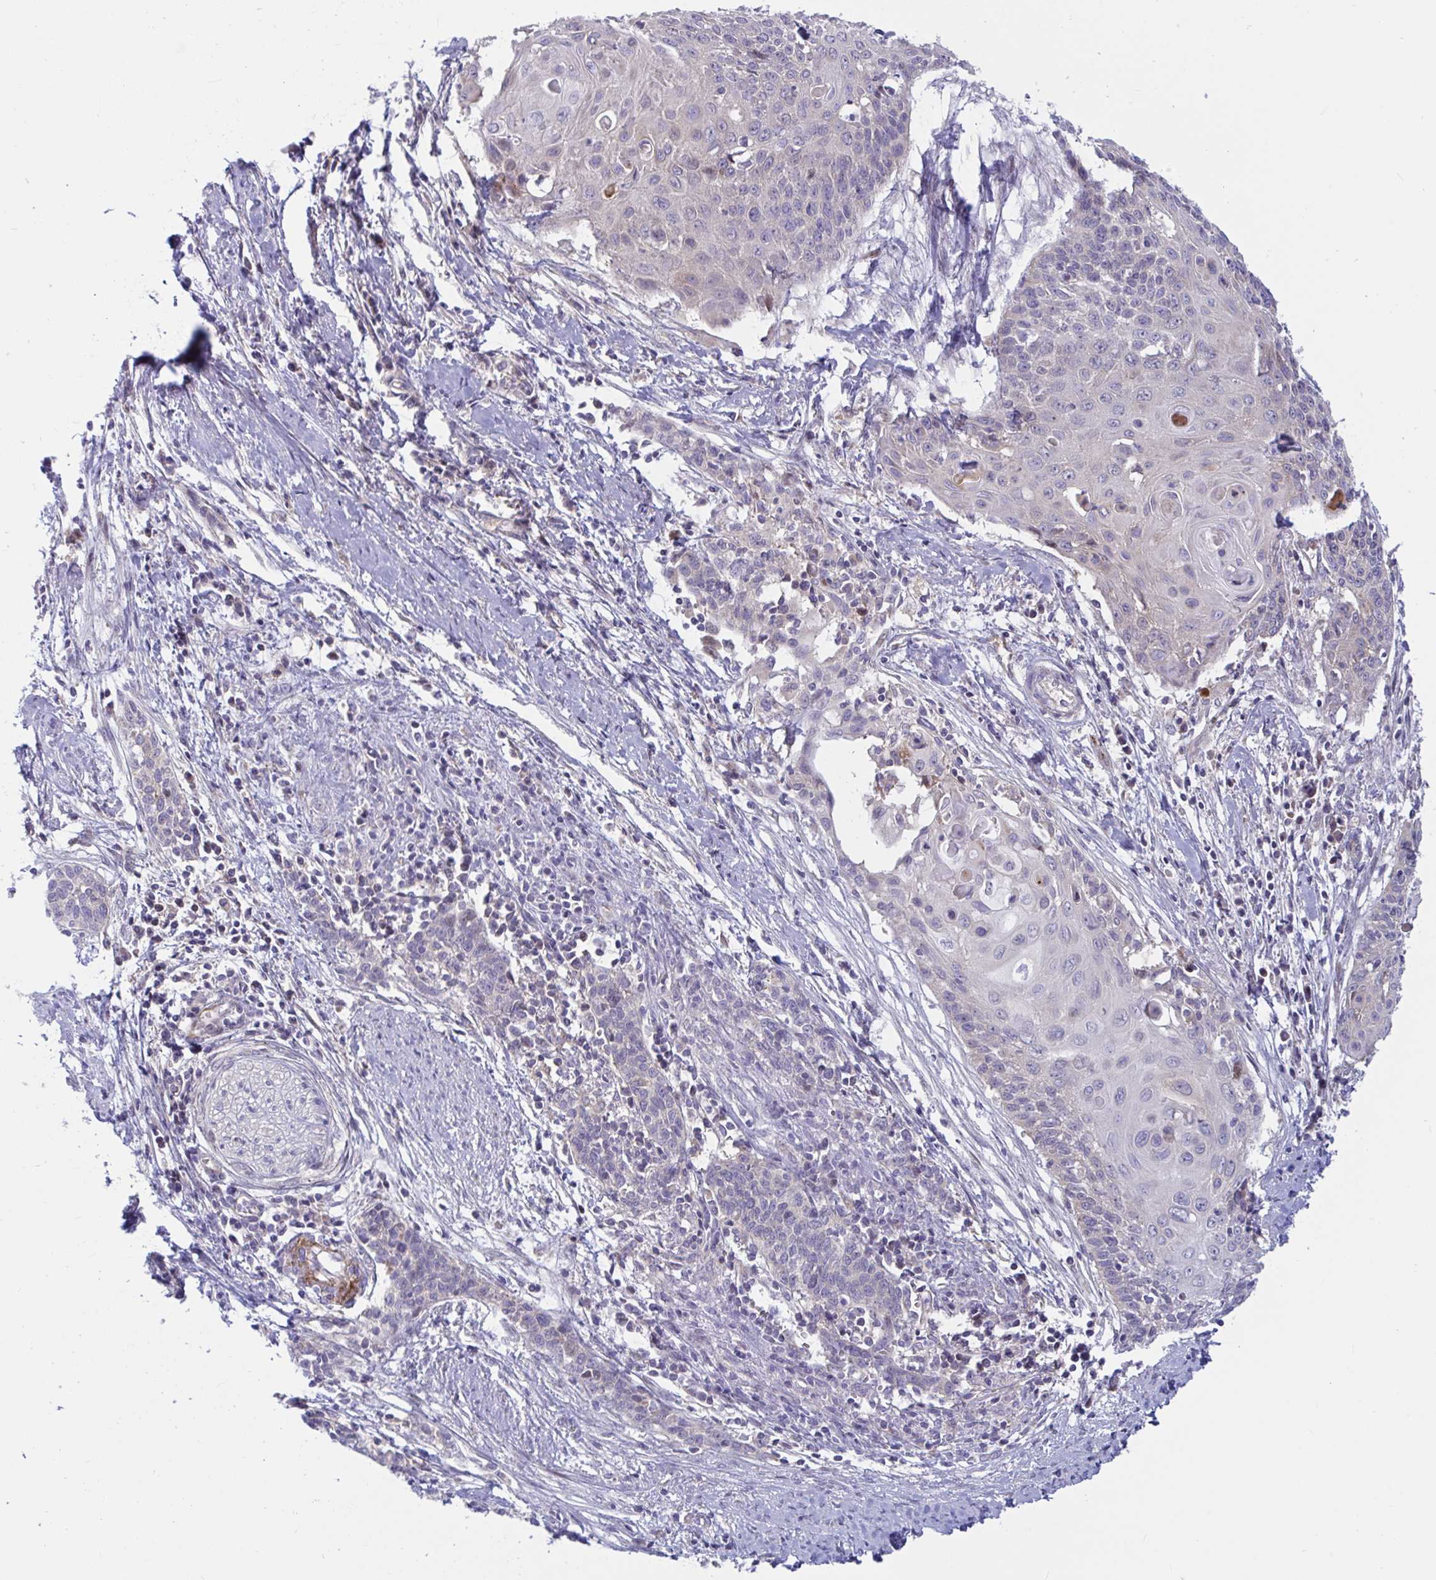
{"staining": {"intensity": "negative", "quantity": "none", "location": "none"}, "tissue": "cervical cancer", "cell_type": "Tumor cells", "image_type": "cancer", "snomed": [{"axis": "morphology", "description": "Squamous cell carcinoma, NOS"}, {"axis": "topography", "description": "Cervix"}], "caption": "A high-resolution photomicrograph shows immunohistochemistry (IHC) staining of cervical cancer (squamous cell carcinoma), which displays no significant expression in tumor cells.", "gene": "IL37", "patient": {"sex": "female", "age": 39}}